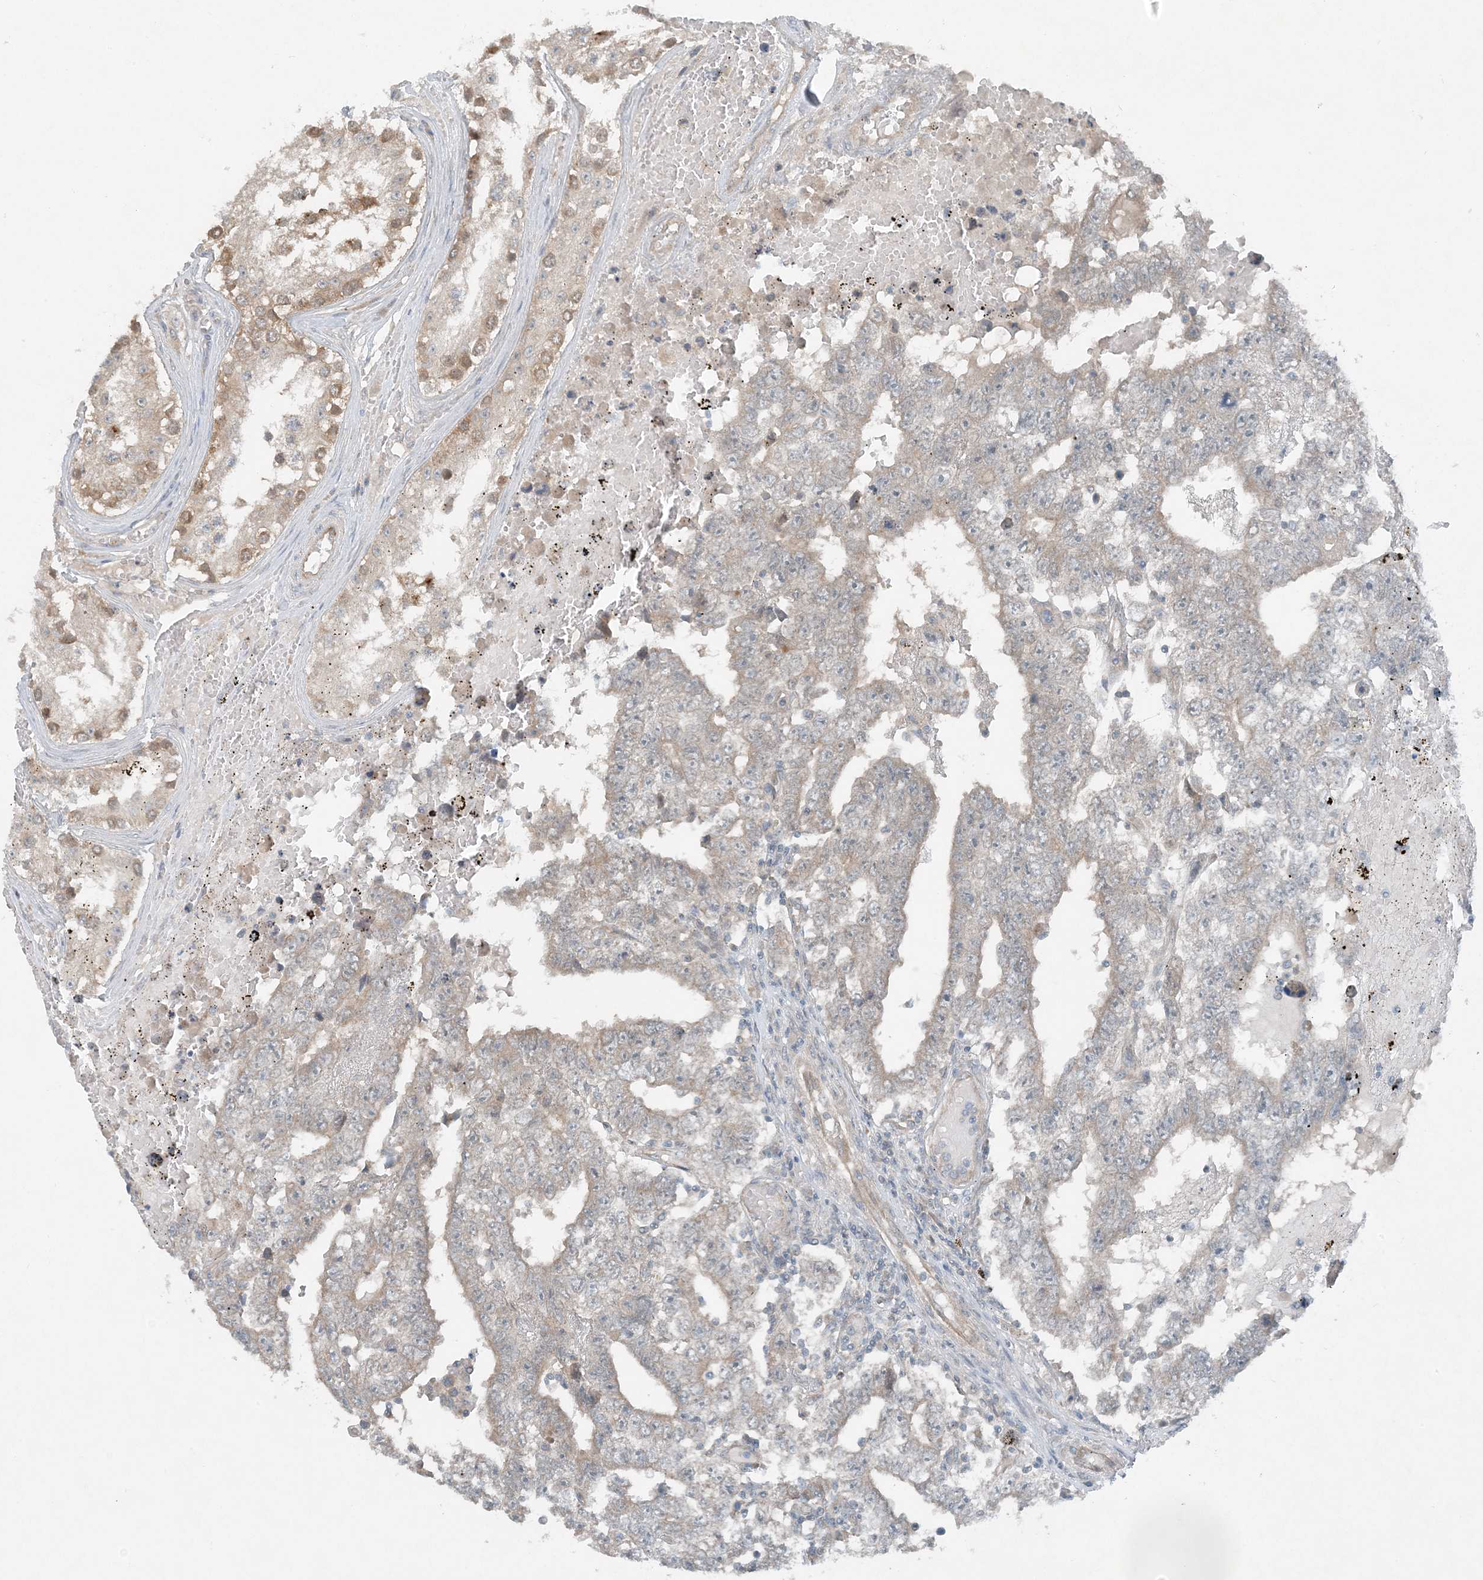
{"staining": {"intensity": "weak", "quantity": "25%-75%", "location": "cytoplasmic/membranous"}, "tissue": "testis cancer", "cell_type": "Tumor cells", "image_type": "cancer", "snomed": [{"axis": "morphology", "description": "Carcinoma, Embryonal, NOS"}, {"axis": "topography", "description": "Testis"}], "caption": "Protein analysis of testis cancer (embryonal carcinoma) tissue displays weak cytoplasmic/membranous staining in about 25%-75% of tumor cells.", "gene": "MITD1", "patient": {"sex": "male", "age": 25}}